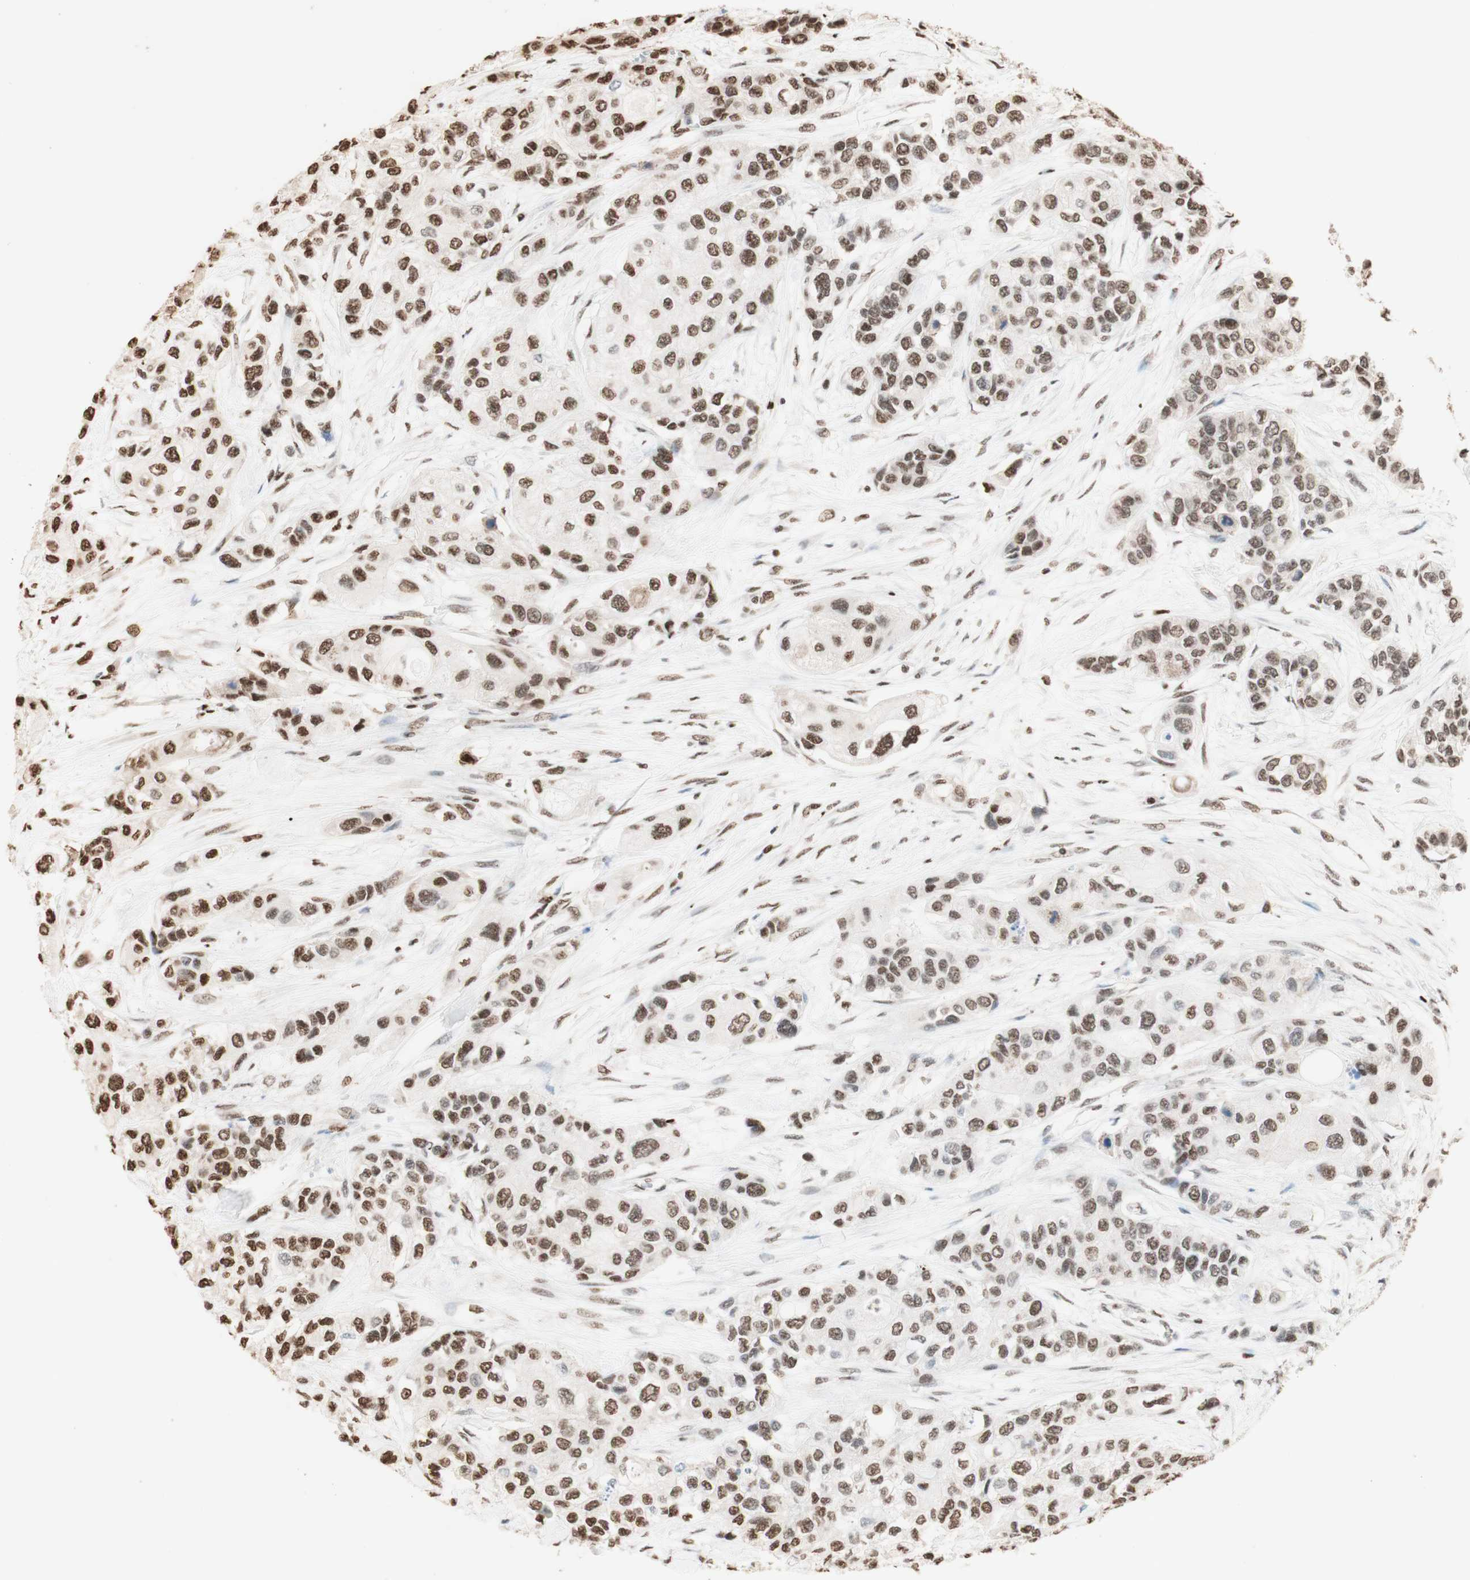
{"staining": {"intensity": "moderate", "quantity": ">75%", "location": "nuclear"}, "tissue": "urothelial cancer", "cell_type": "Tumor cells", "image_type": "cancer", "snomed": [{"axis": "morphology", "description": "Urothelial carcinoma, High grade"}, {"axis": "topography", "description": "Urinary bladder"}], "caption": "The micrograph shows immunohistochemical staining of urothelial cancer. There is moderate nuclear positivity is identified in about >75% of tumor cells.", "gene": "HNRNPA2B1", "patient": {"sex": "female", "age": 56}}